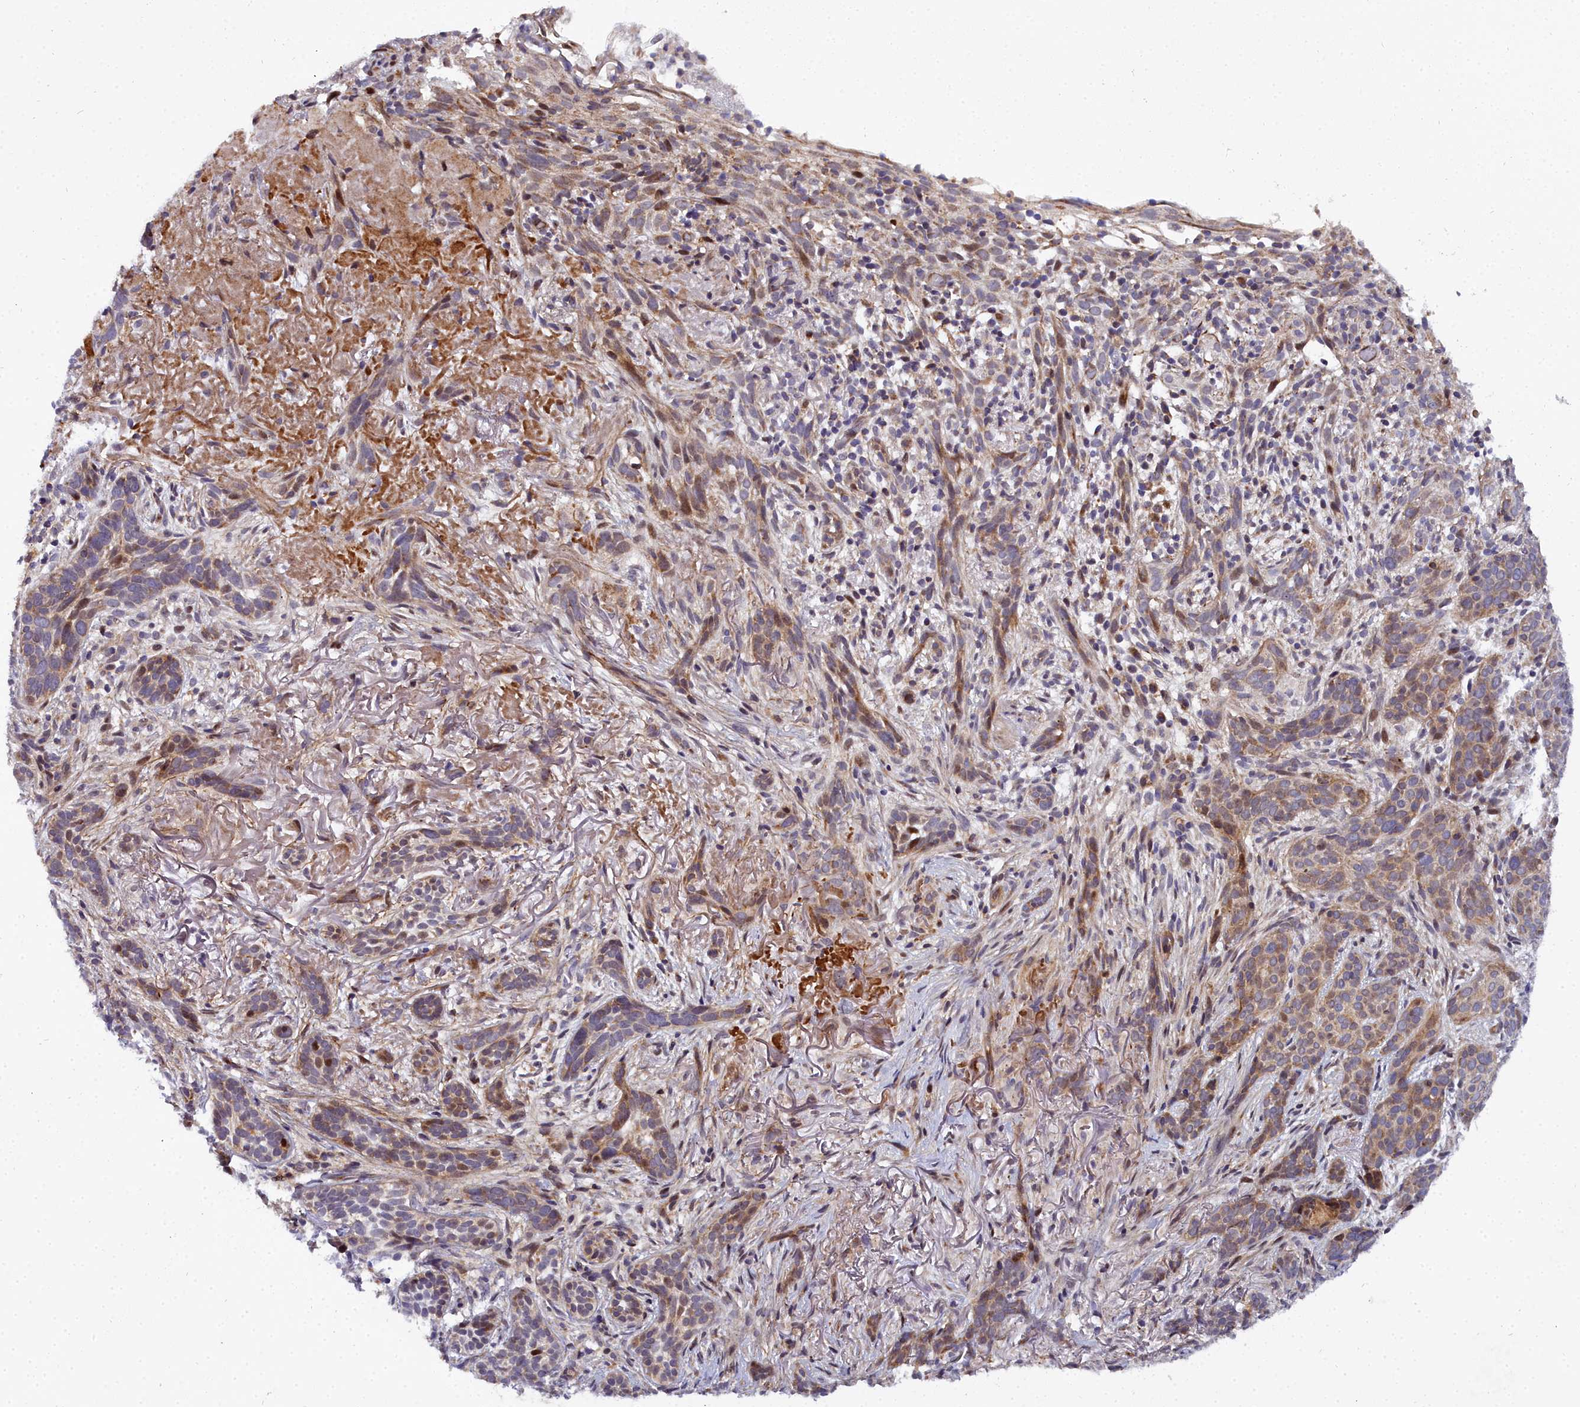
{"staining": {"intensity": "moderate", "quantity": "25%-75%", "location": "cytoplasmic/membranous"}, "tissue": "skin cancer", "cell_type": "Tumor cells", "image_type": "cancer", "snomed": [{"axis": "morphology", "description": "Basal cell carcinoma"}, {"axis": "topography", "description": "Skin"}], "caption": "Protein expression analysis of human basal cell carcinoma (skin) reveals moderate cytoplasmic/membranous expression in approximately 25%-75% of tumor cells.", "gene": "MRPS11", "patient": {"sex": "male", "age": 71}}